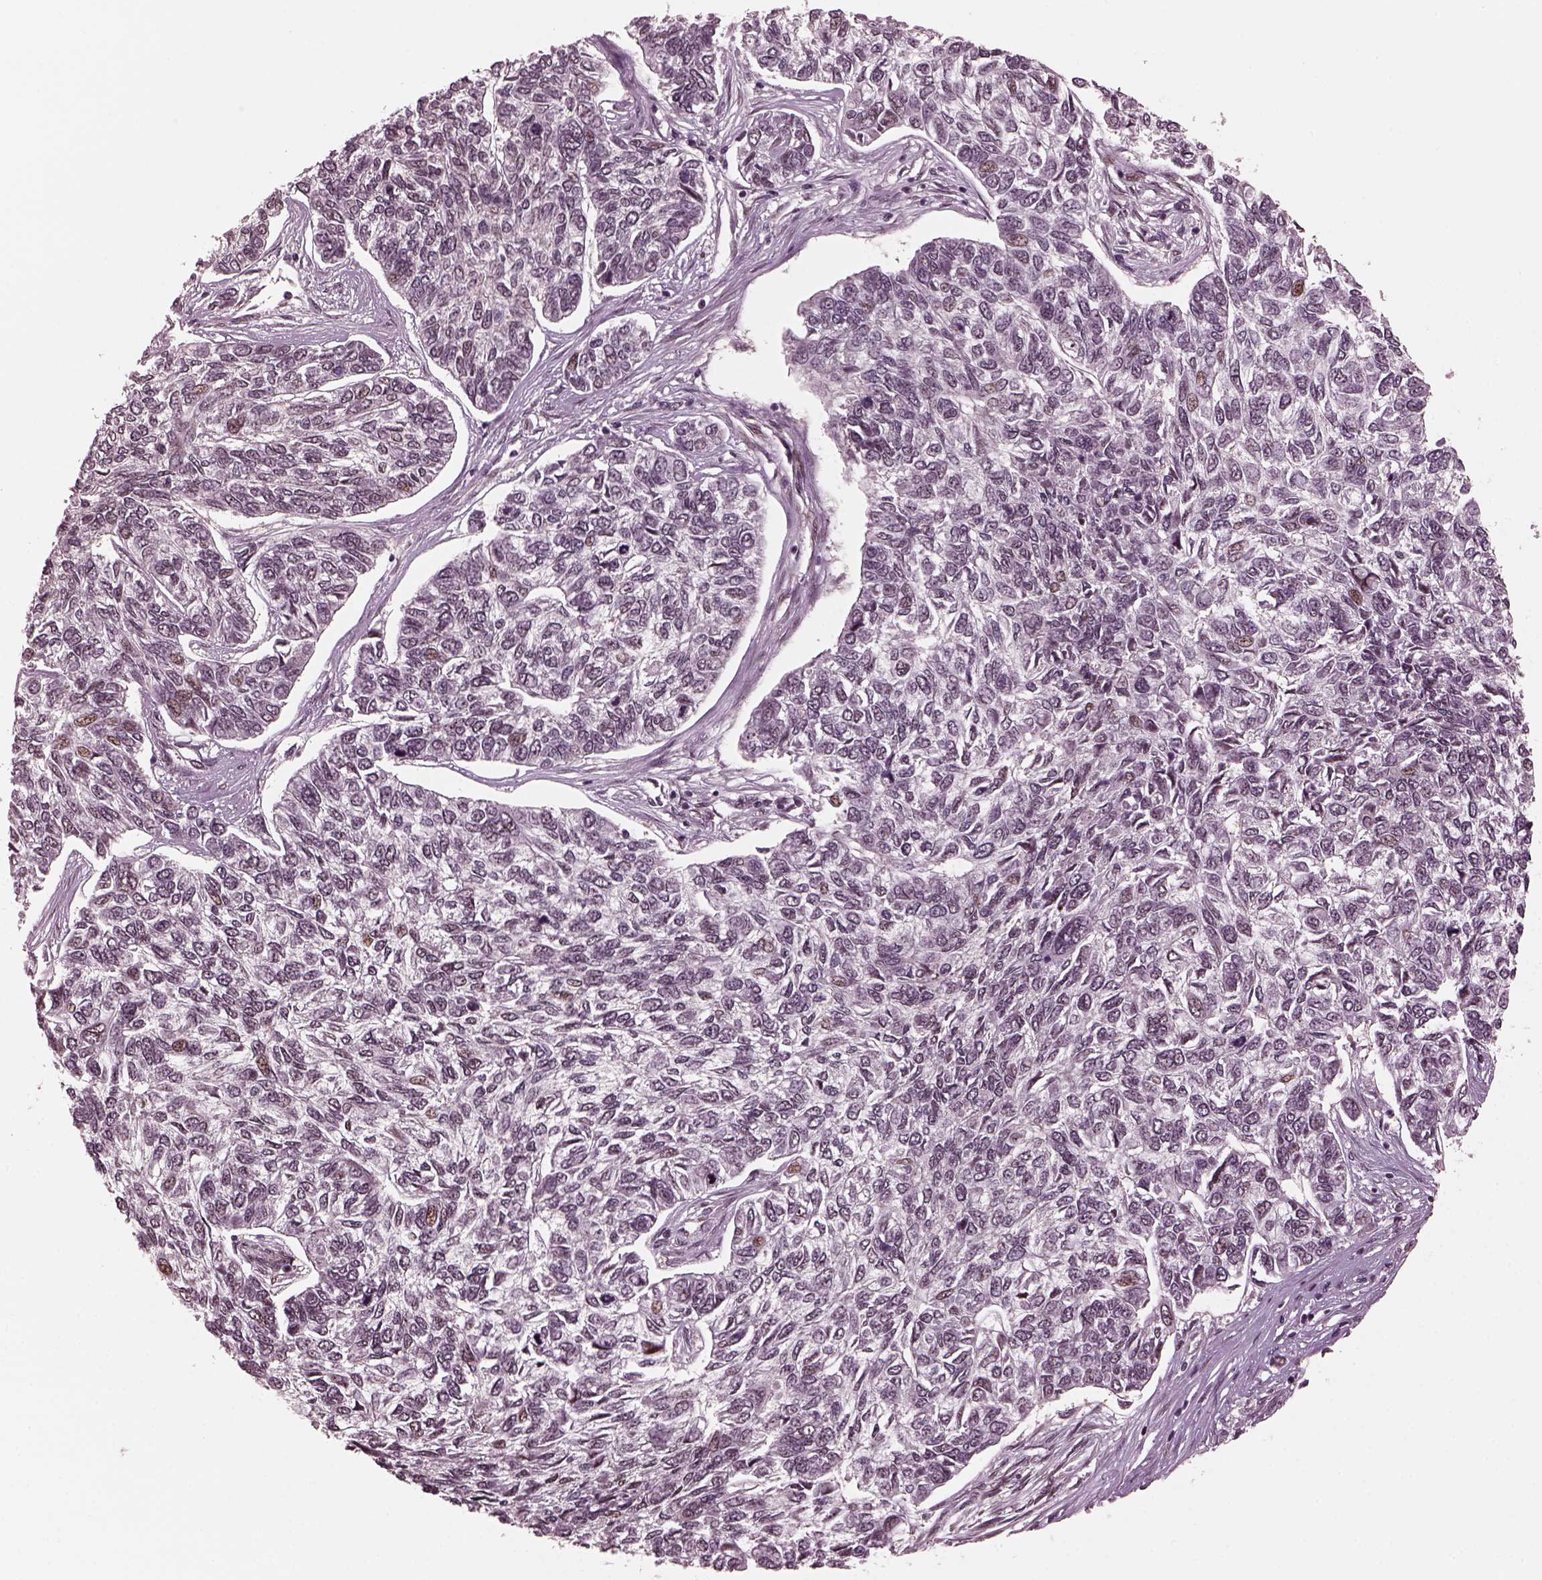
{"staining": {"intensity": "negative", "quantity": "none", "location": "none"}, "tissue": "skin cancer", "cell_type": "Tumor cells", "image_type": "cancer", "snomed": [{"axis": "morphology", "description": "Basal cell carcinoma"}, {"axis": "topography", "description": "Skin"}], "caption": "Immunohistochemical staining of human skin cancer (basal cell carcinoma) reveals no significant staining in tumor cells.", "gene": "TRIB3", "patient": {"sex": "female", "age": 65}}